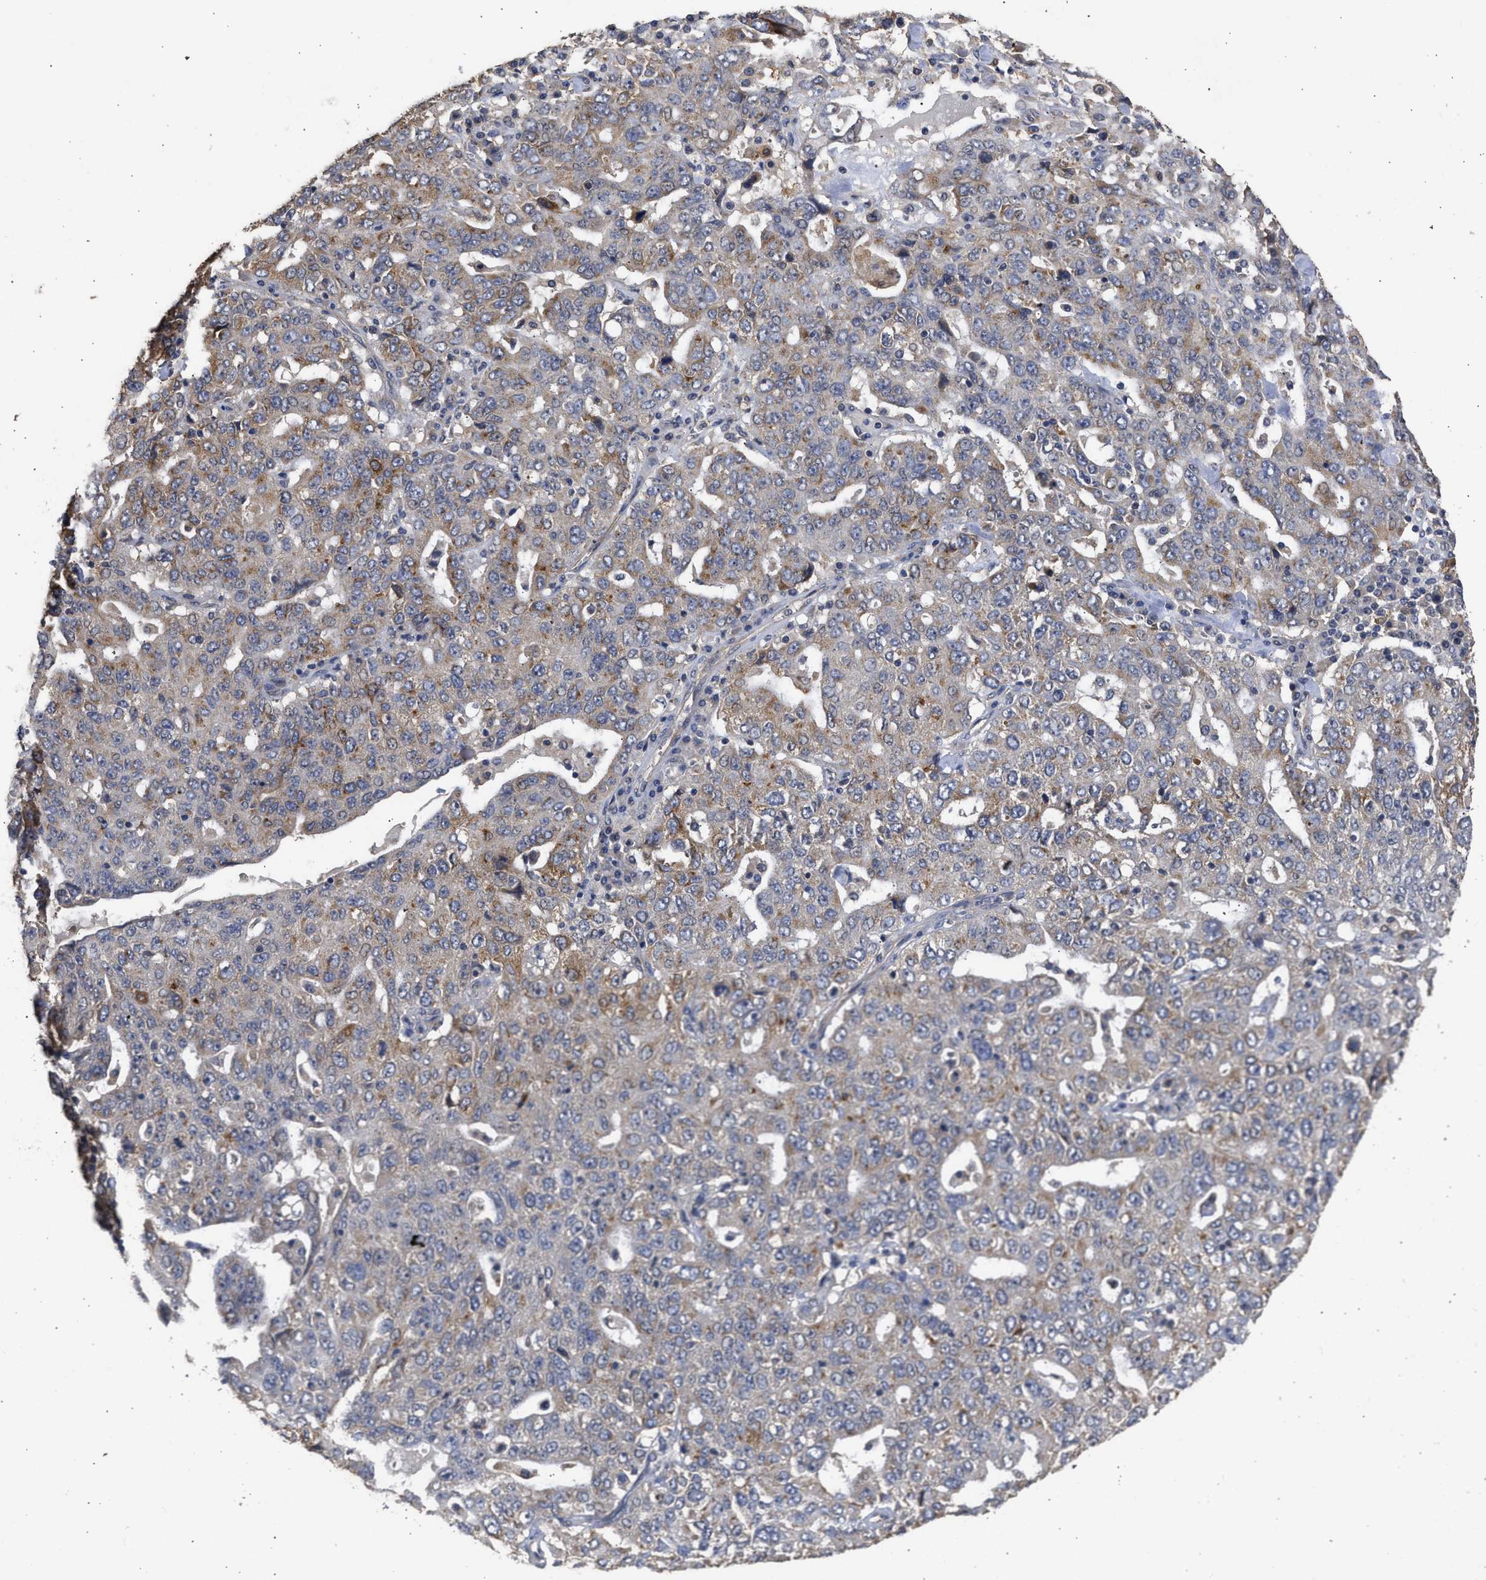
{"staining": {"intensity": "moderate", "quantity": "25%-75%", "location": "cytoplasmic/membranous"}, "tissue": "ovarian cancer", "cell_type": "Tumor cells", "image_type": "cancer", "snomed": [{"axis": "morphology", "description": "Carcinoma, endometroid"}, {"axis": "topography", "description": "Ovary"}], "caption": "IHC of human endometroid carcinoma (ovarian) reveals medium levels of moderate cytoplasmic/membranous staining in about 25%-75% of tumor cells. (DAB IHC with brightfield microscopy, high magnification).", "gene": "SPINT2", "patient": {"sex": "female", "age": 62}}